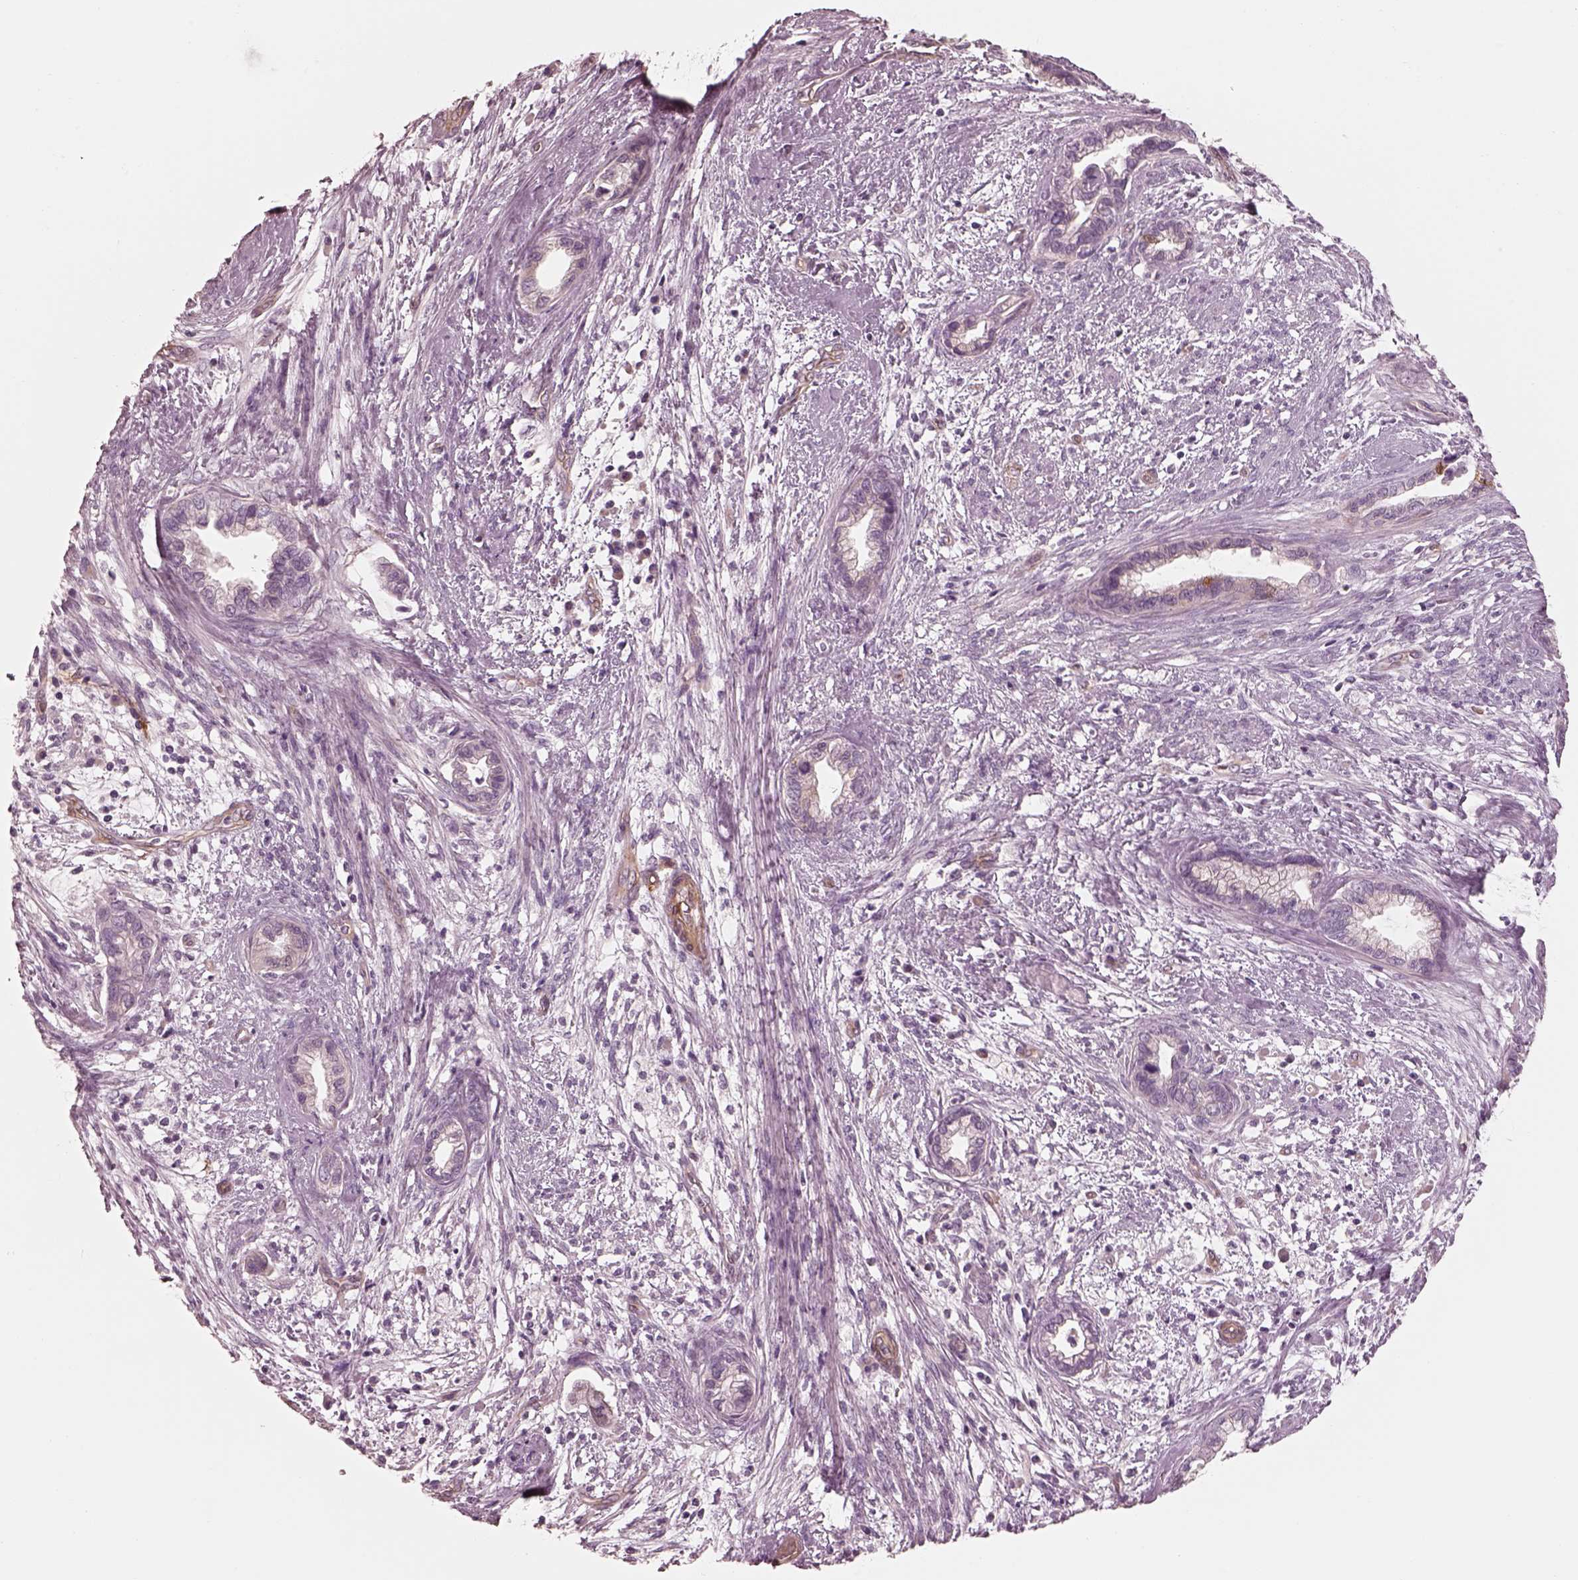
{"staining": {"intensity": "negative", "quantity": "none", "location": "none"}, "tissue": "cervical cancer", "cell_type": "Tumor cells", "image_type": "cancer", "snomed": [{"axis": "morphology", "description": "Adenocarcinoma, NOS"}, {"axis": "topography", "description": "Cervix"}], "caption": "IHC image of human adenocarcinoma (cervical) stained for a protein (brown), which demonstrates no expression in tumor cells.", "gene": "CRYM", "patient": {"sex": "female", "age": 62}}